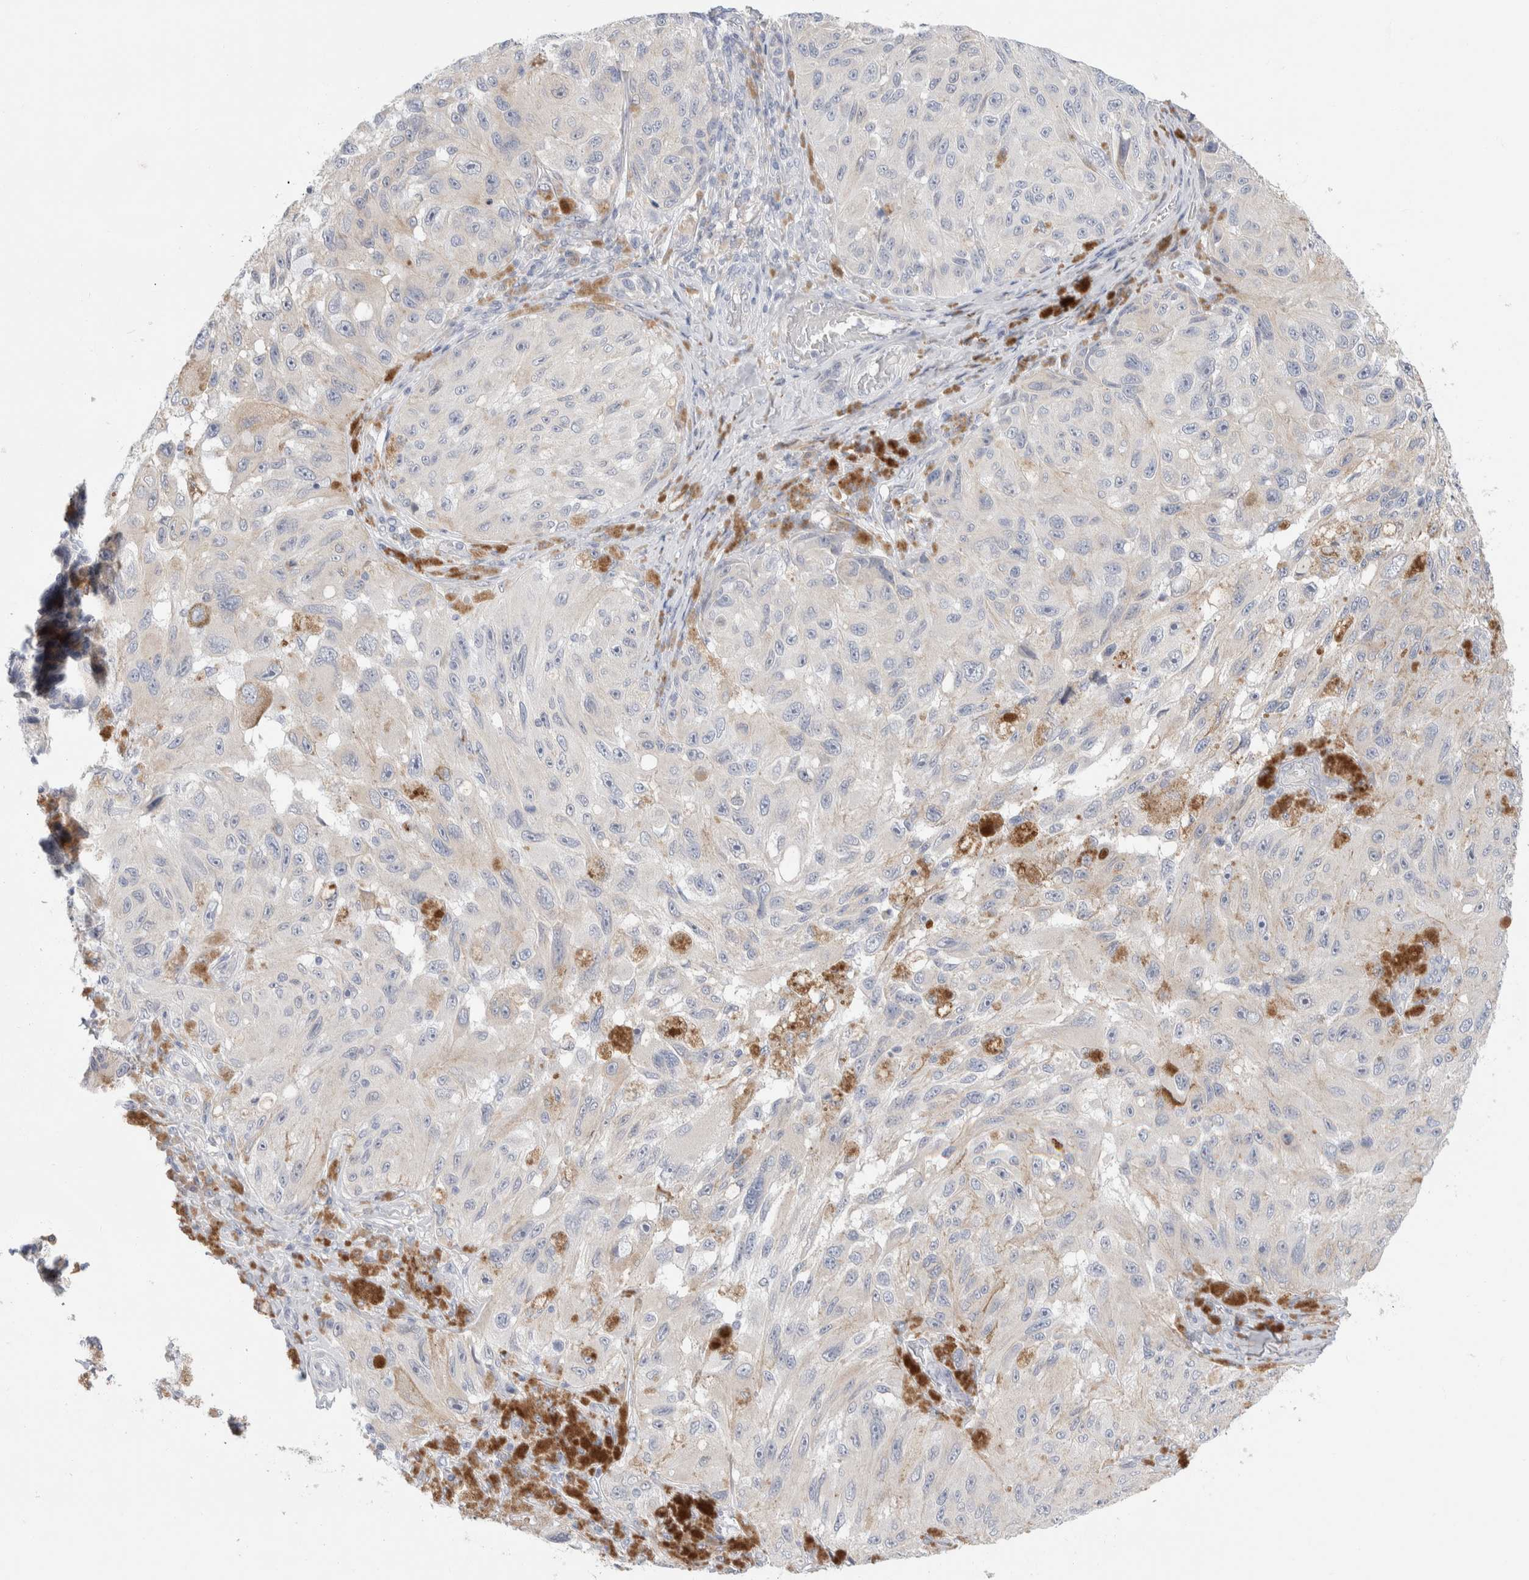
{"staining": {"intensity": "negative", "quantity": "none", "location": "none"}, "tissue": "melanoma", "cell_type": "Tumor cells", "image_type": "cancer", "snomed": [{"axis": "morphology", "description": "Malignant melanoma, NOS"}, {"axis": "topography", "description": "Skin"}], "caption": "Tumor cells show no significant positivity in melanoma.", "gene": "RUSF1", "patient": {"sex": "female", "age": 73}}